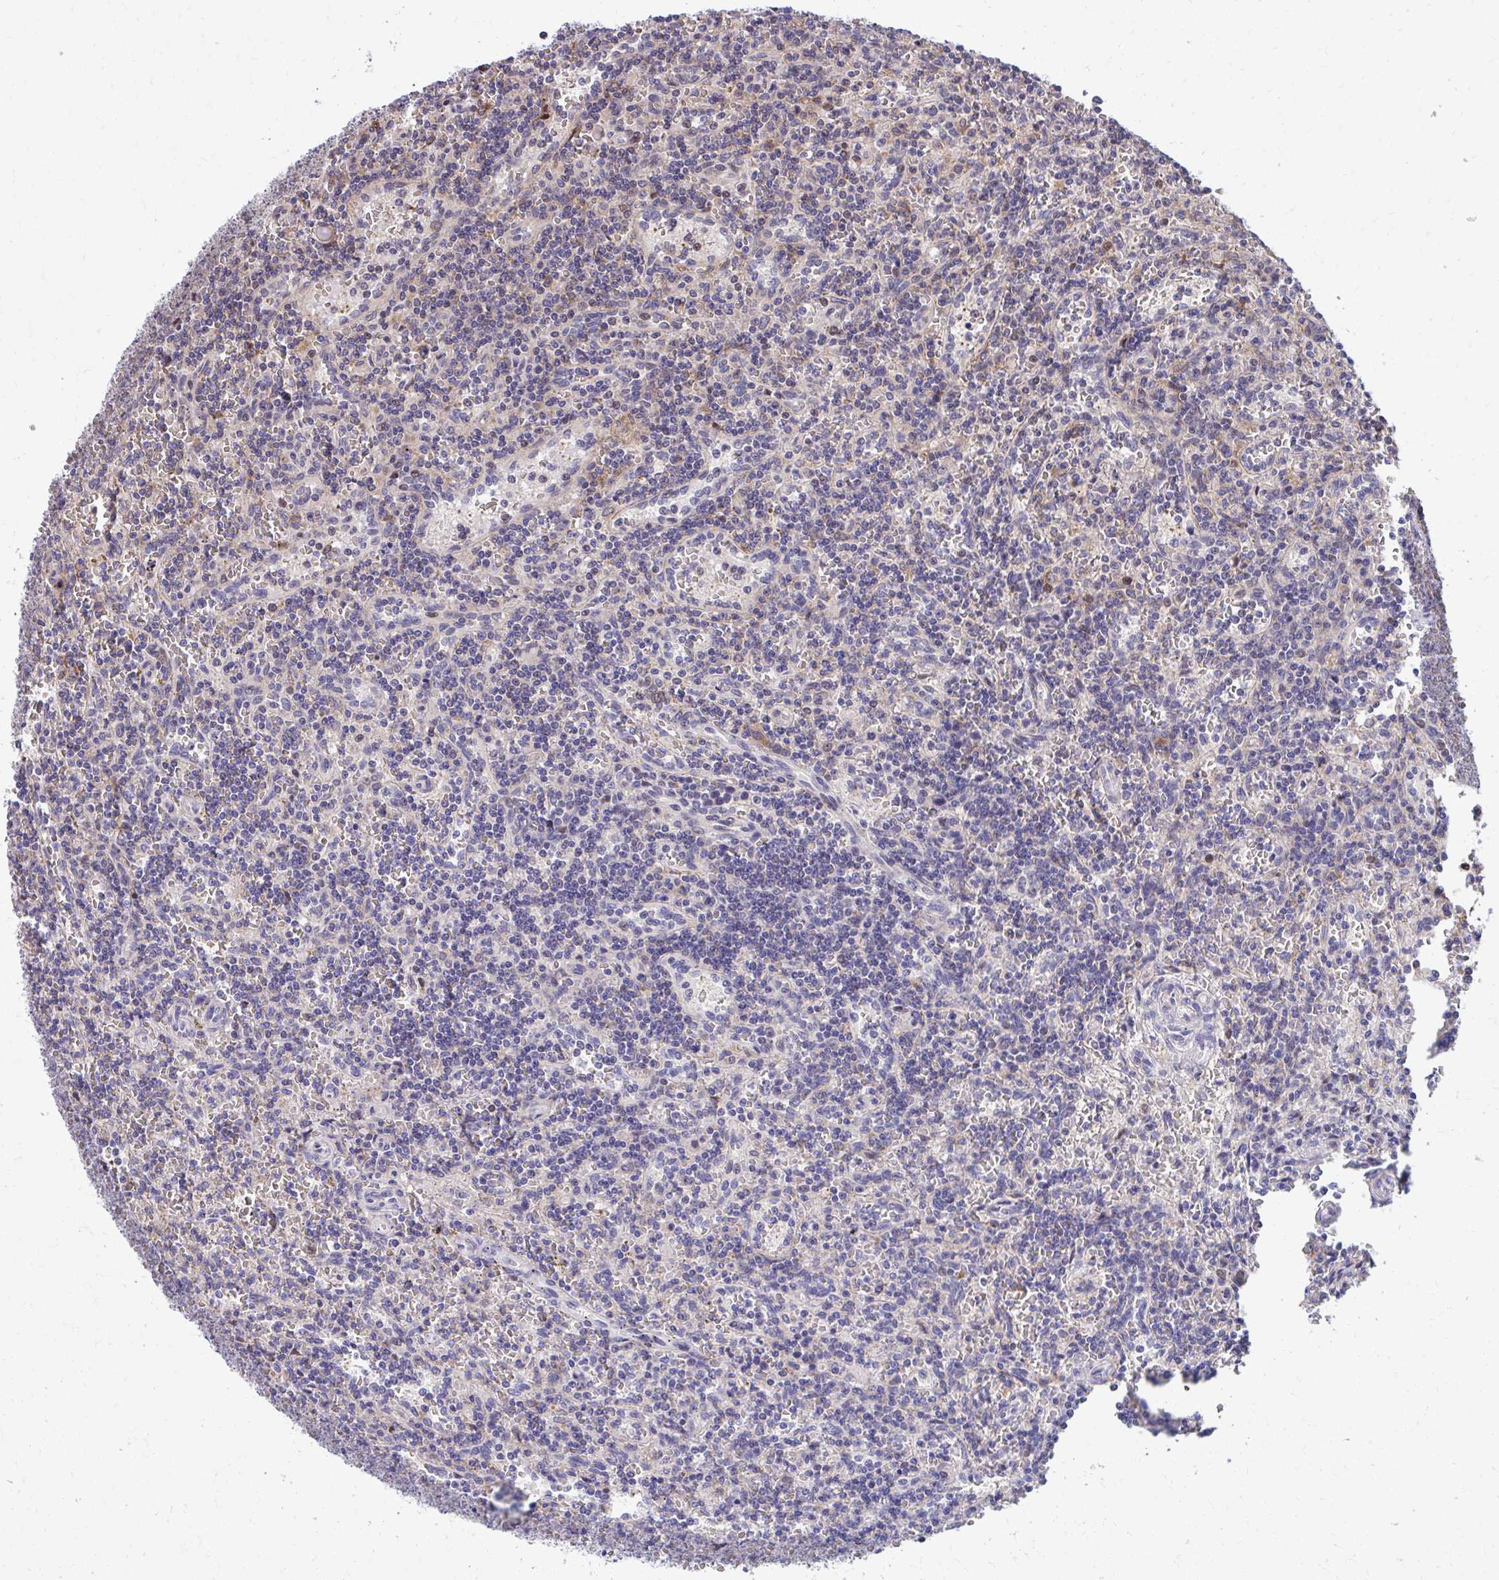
{"staining": {"intensity": "negative", "quantity": "none", "location": "none"}, "tissue": "lymphoma", "cell_type": "Tumor cells", "image_type": "cancer", "snomed": [{"axis": "morphology", "description": "Malignant lymphoma, non-Hodgkin's type, Low grade"}, {"axis": "topography", "description": "Spleen"}], "caption": "Human low-grade malignant lymphoma, non-Hodgkin's type stained for a protein using IHC exhibits no positivity in tumor cells.", "gene": "ZNF778", "patient": {"sex": "male", "age": 73}}